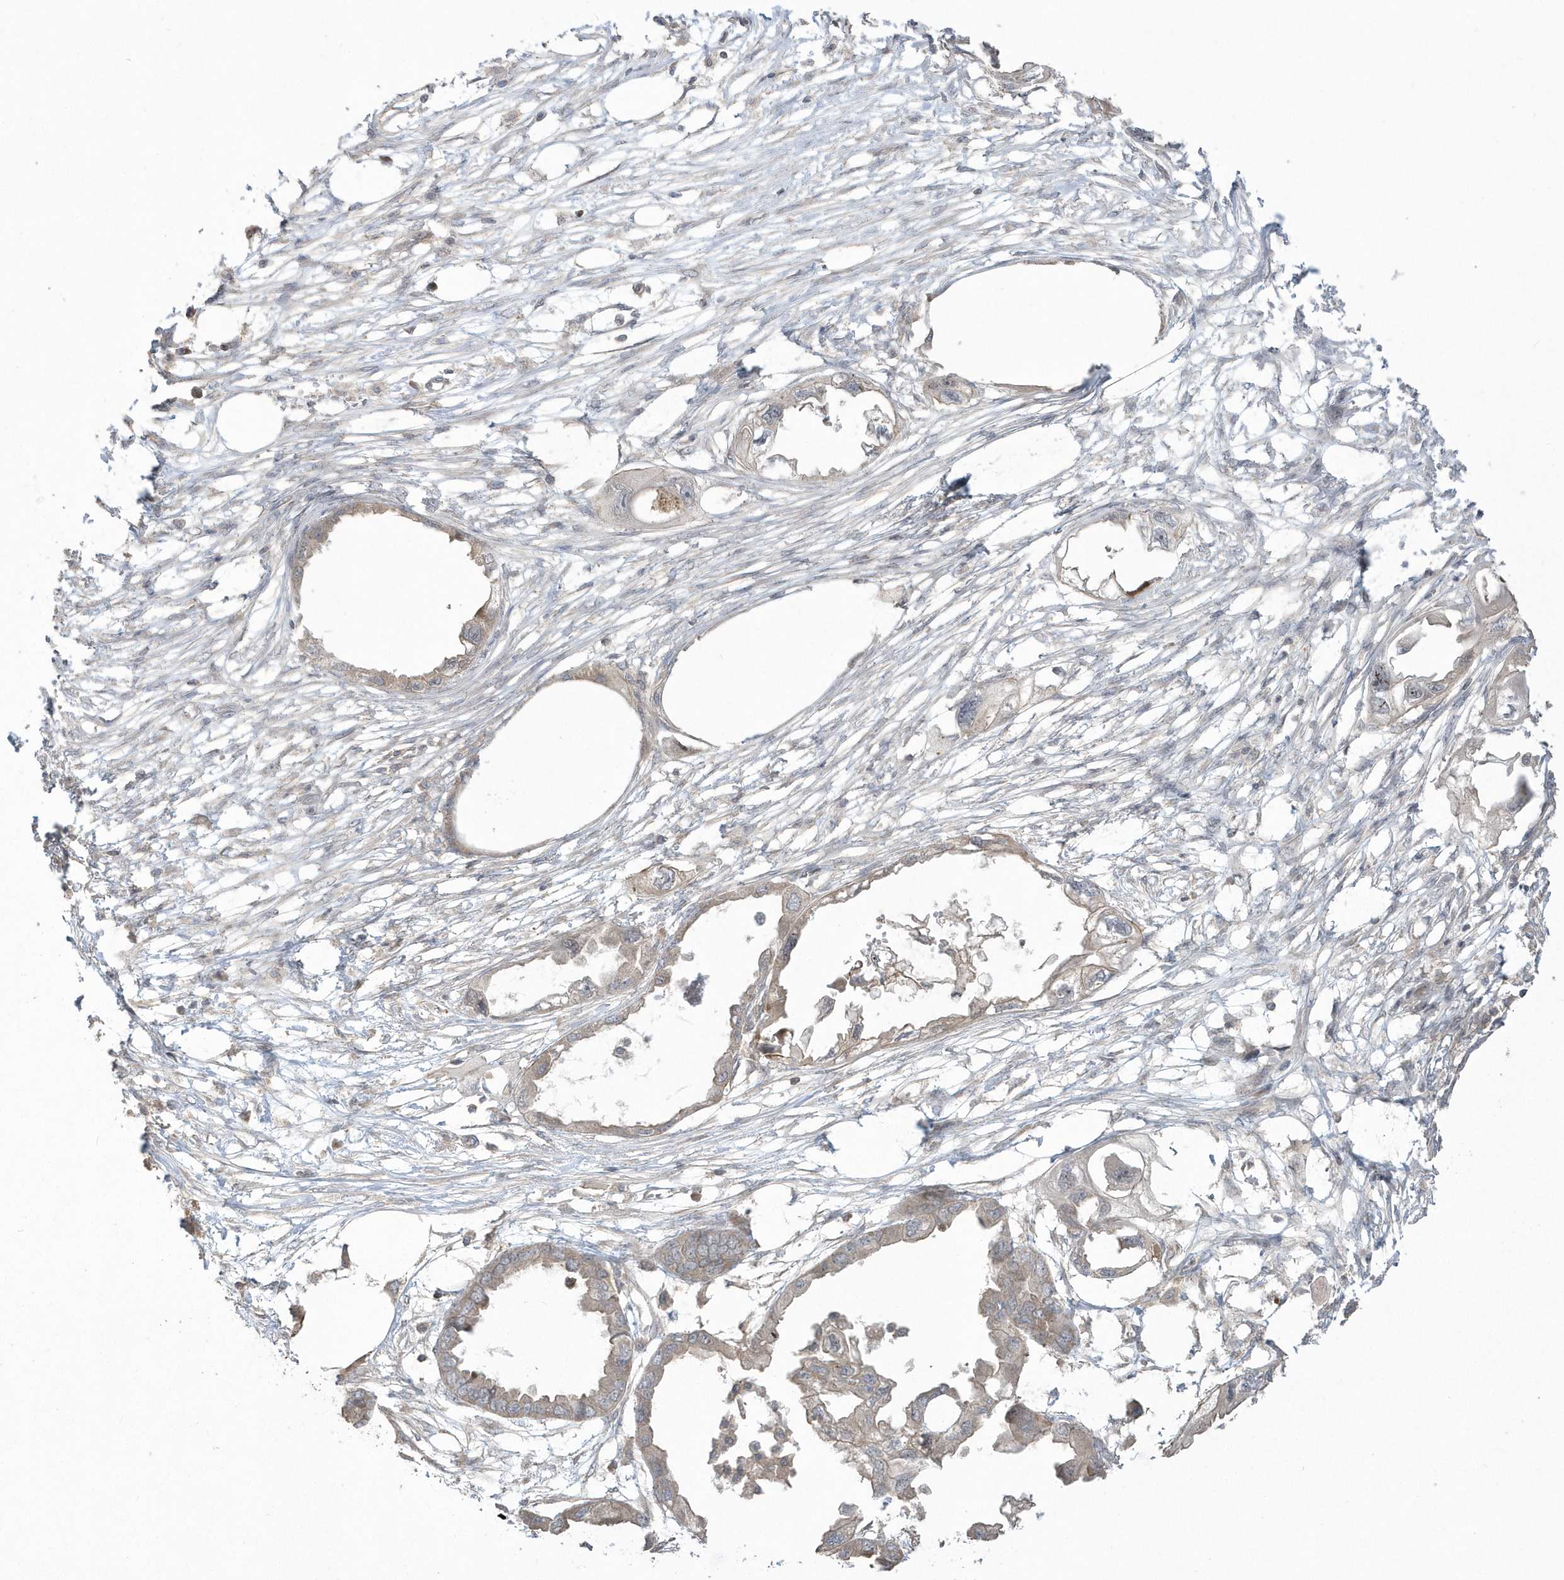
{"staining": {"intensity": "weak", "quantity": "25%-75%", "location": "cytoplasmic/membranous"}, "tissue": "endometrial cancer", "cell_type": "Tumor cells", "image_type": "cancer", "snomed": [{"axis": "morphology", "description": "Adenocarcinoma, NOS"}, {"axis": "morphology", "description": "Adenocarcinoma, metastatic, NOS"}, {"axis": "topography", "description": "Adipose tissue"}, {"axis": "topography", "description": "Endometrium"}], "caption": "The immunohistochemical stain highlights weak cytoplasmic/membranous staining in tumor cells of endometrial cancer tissue.", "gene": "ARMC8", "patient": {"sex": "female", "age": 67}}